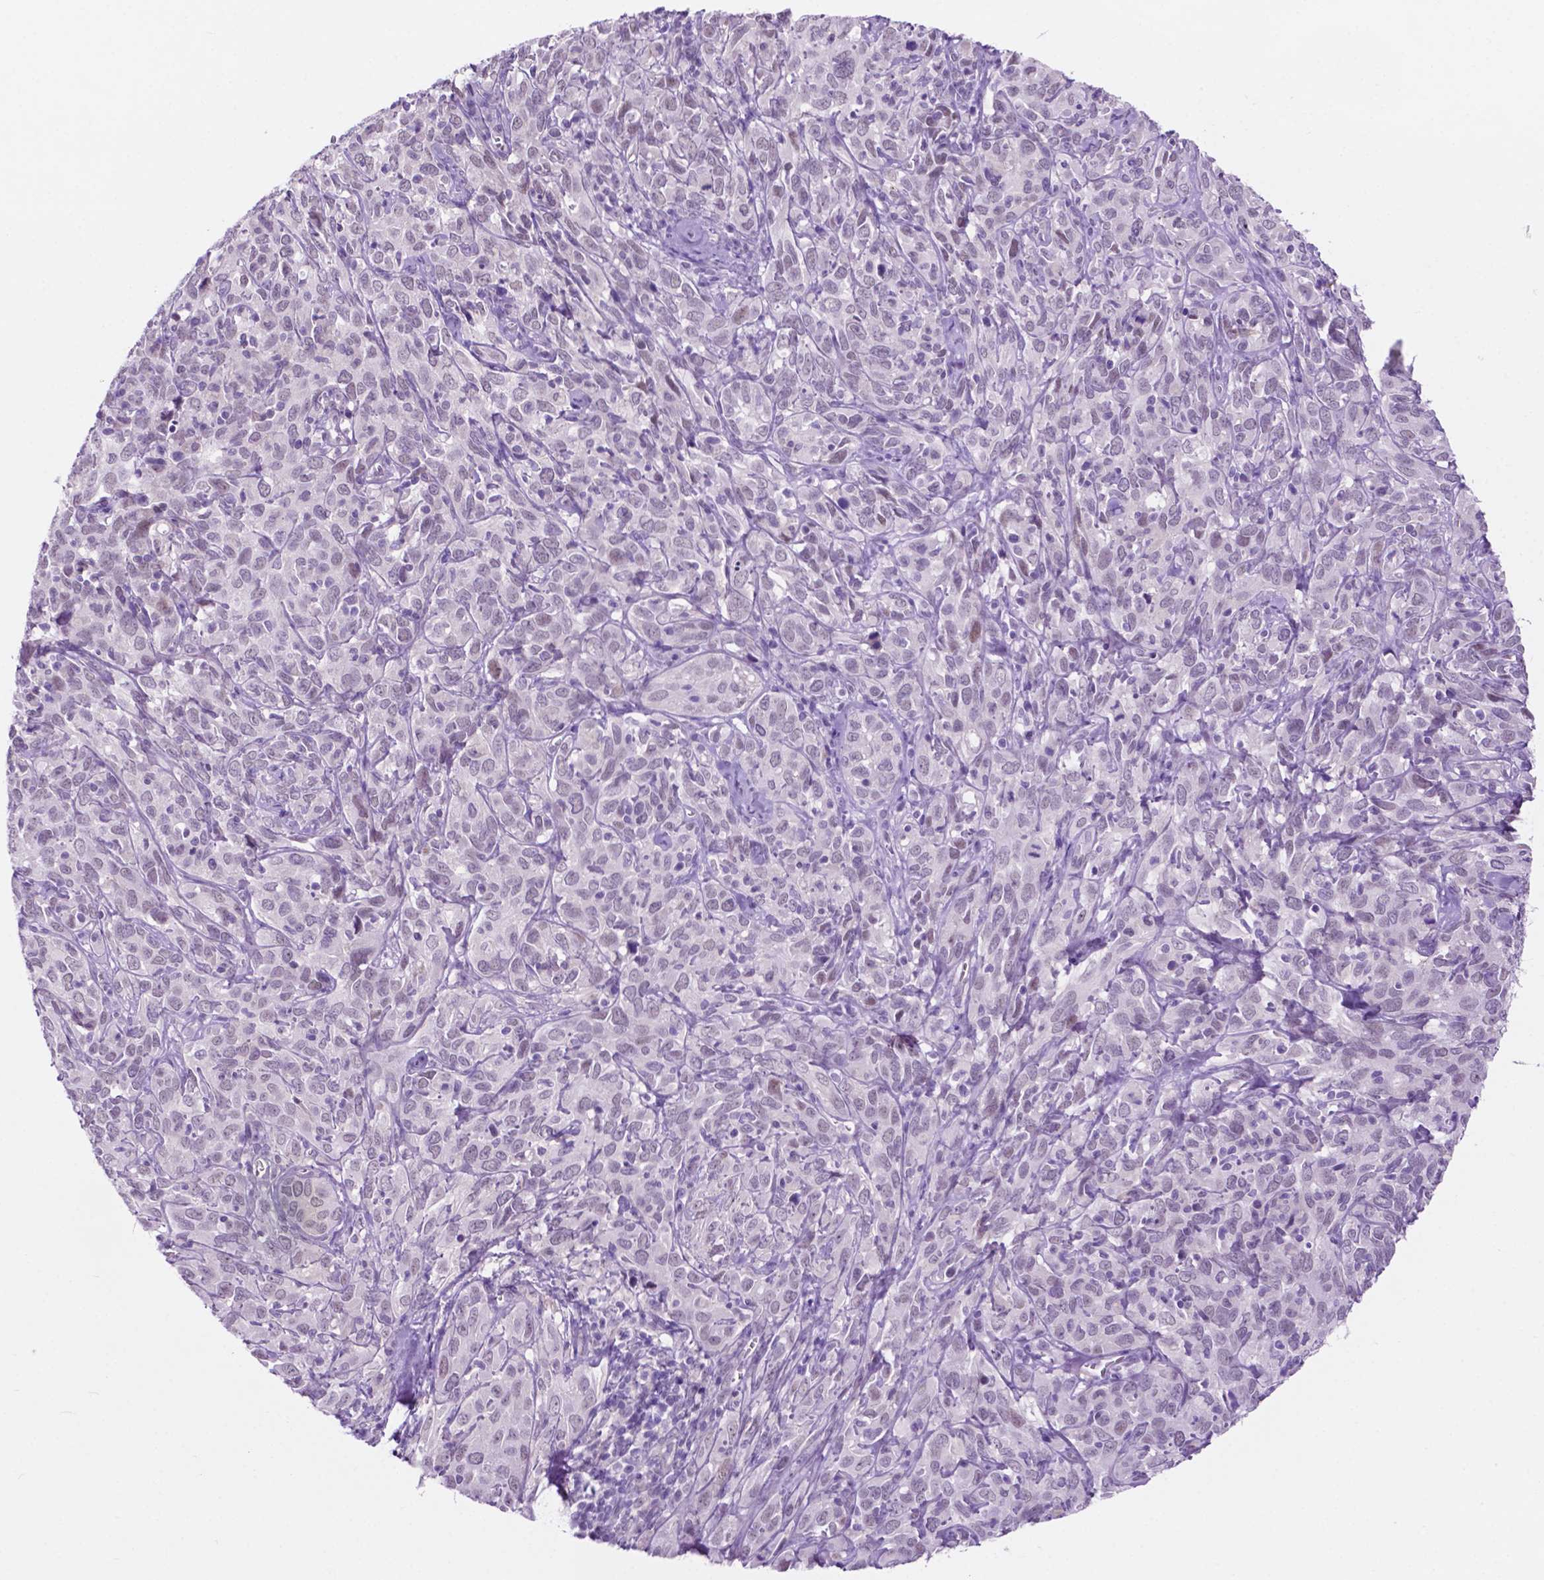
{"staining": {"intensity": "negative", "quantity": "none", "location": "none"}, "tissue": "cervical cancer", "cell_type": "Tumor cells", "image_type": "cancer", "snomed": [{"axis": "morphology", "description": "Normal tissue, NOS"}, {"axis": "morphology", "description": "Squamous cell carcinoma, NOS"}, {"axis": "topography", "description": "Cervix"}], "caption": "High magnification brightfield microscopy of cervical cancer stained with DAB (brown) and counterstained with hematoxylin (blue): tumor cells show no significant positivity.", "gene": "ACY3", "patient": {"sex": "female", "age": 51}}